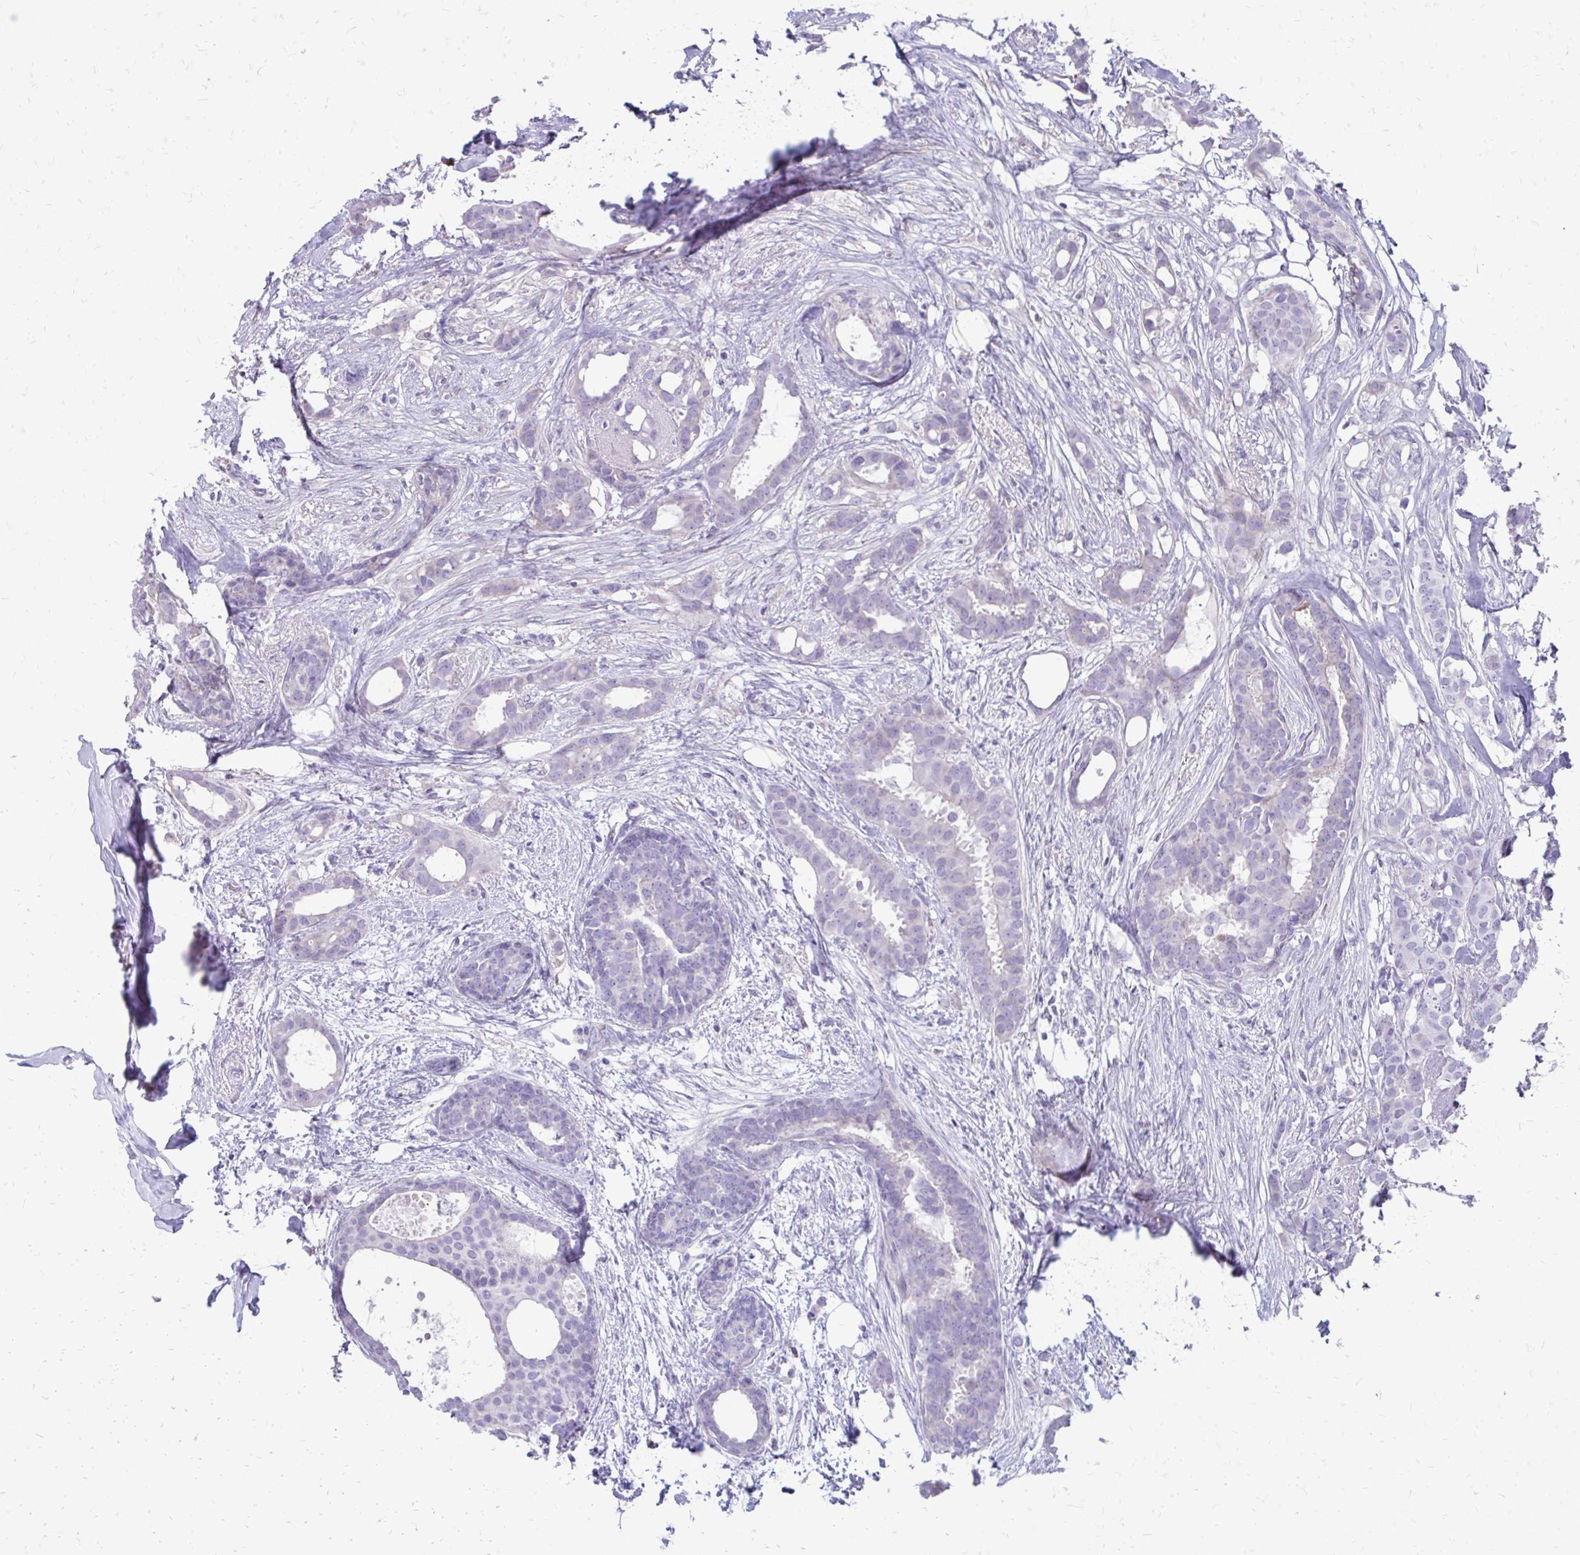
{"staining": {"intensity": "negative", "quantity": "none", "location": "none"}, "tissue": "breast cancer", "cell_type": "Tumor cells", "image_type": "cancer", "snomed": [{"axis": "morphology", "description": "Duct carcinoma"}, {"axis": "topography", "description": "Breast"}], "caption": "This is a photomicrograph of immunohistochemistry (IHC) staining of breast cancer (intraductal carcinoma), which shows no staining in tumor cells.", "gene": "SIGLEC11", "patient": {"sex": "female", "age": 62}}